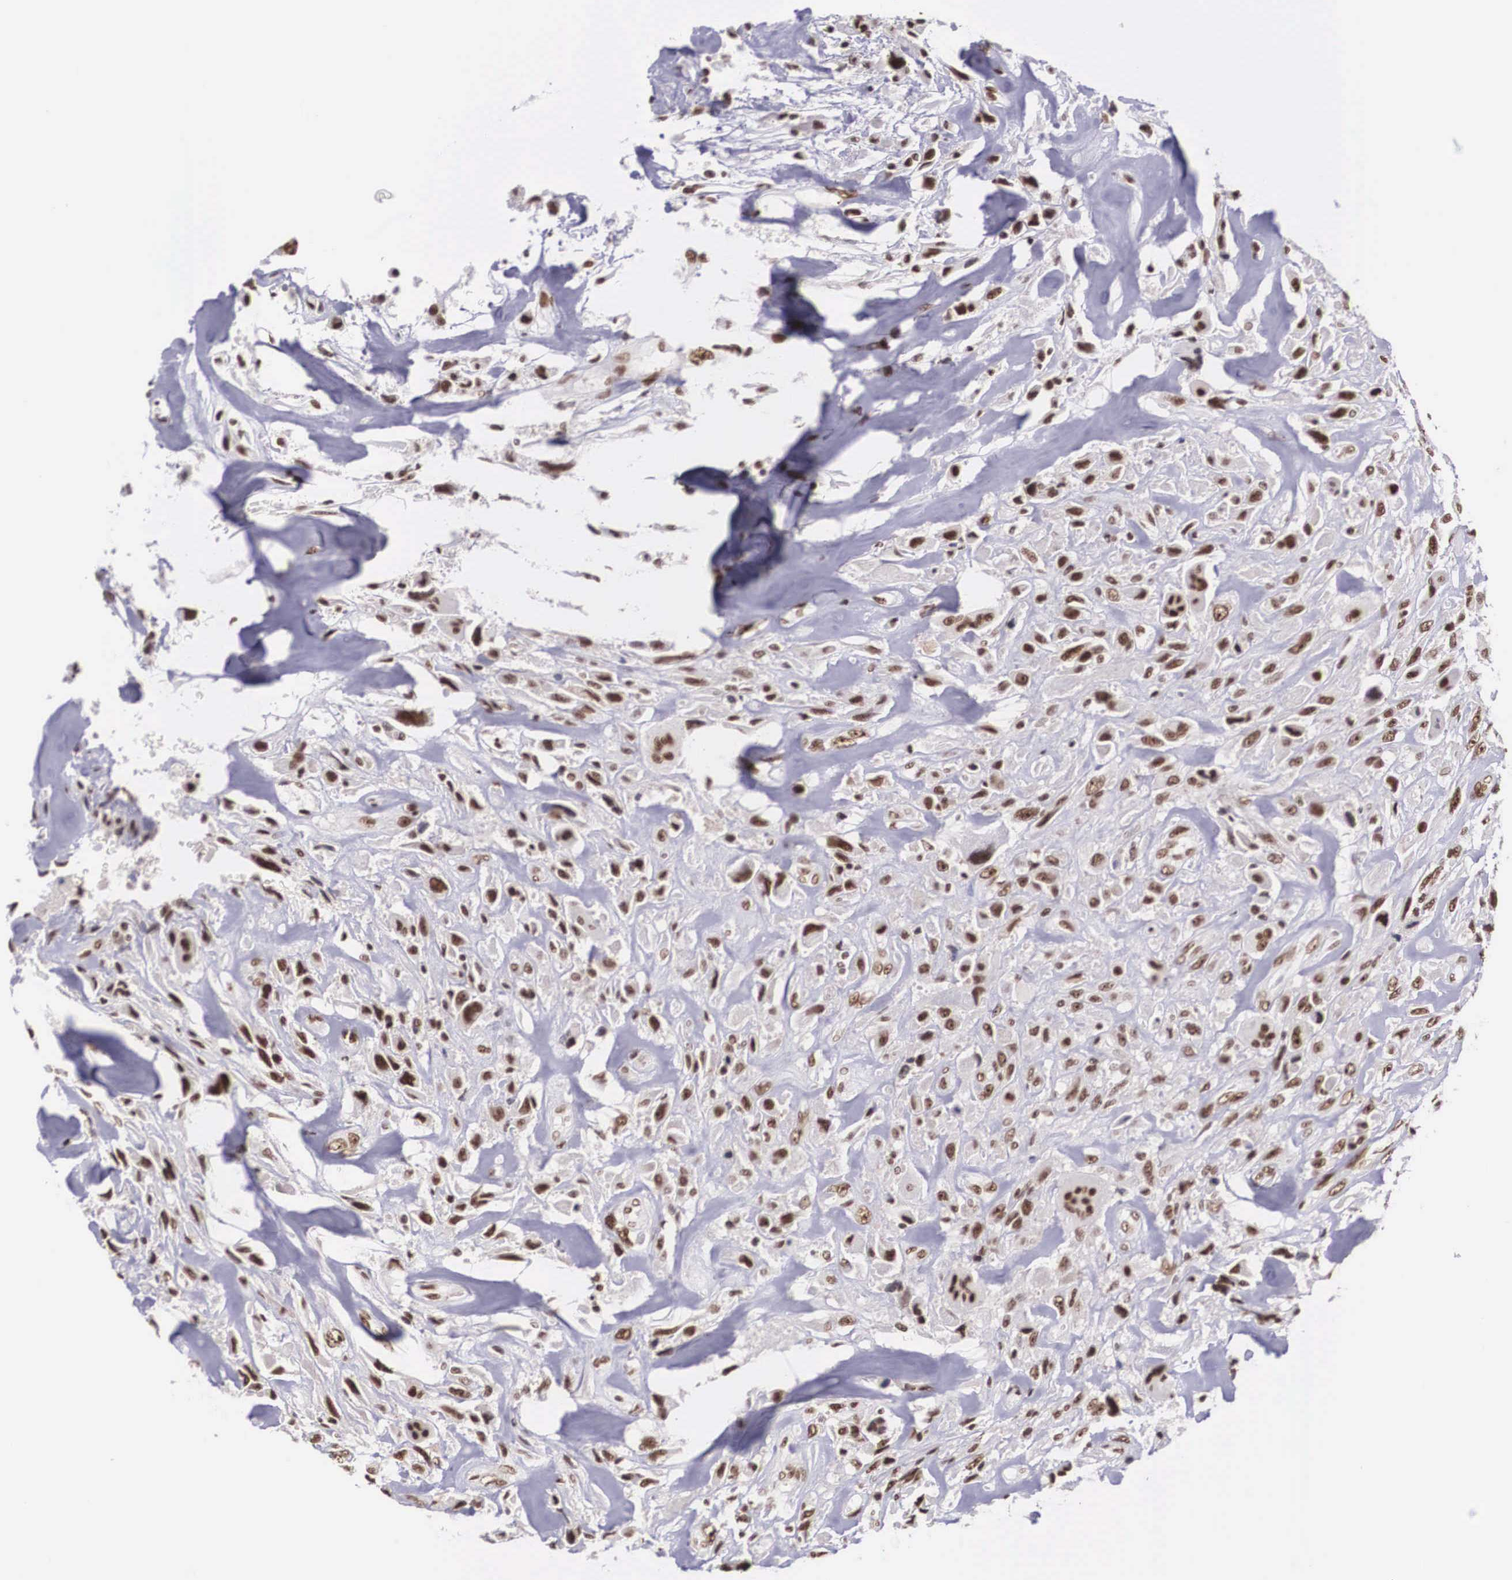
{"staining": {"intensity": "strong", "quantity": ">75%", "location": "nuclear"}, "tissue": "breast cancer", "cell_type": "Tumor cells", "image_type": "cancer", "snomed": [{"axis": "morphology", "description": "Neoplasm, malignant, NOS"}, {"axis": "topography", "description": "Breast"}], "caption": "Breast malignant neoplasm stained with a protein marker demonstrates strong staining in tumor cells.", "gene": "POLR2F", "patient": {"sex": "female", "age": 50}}